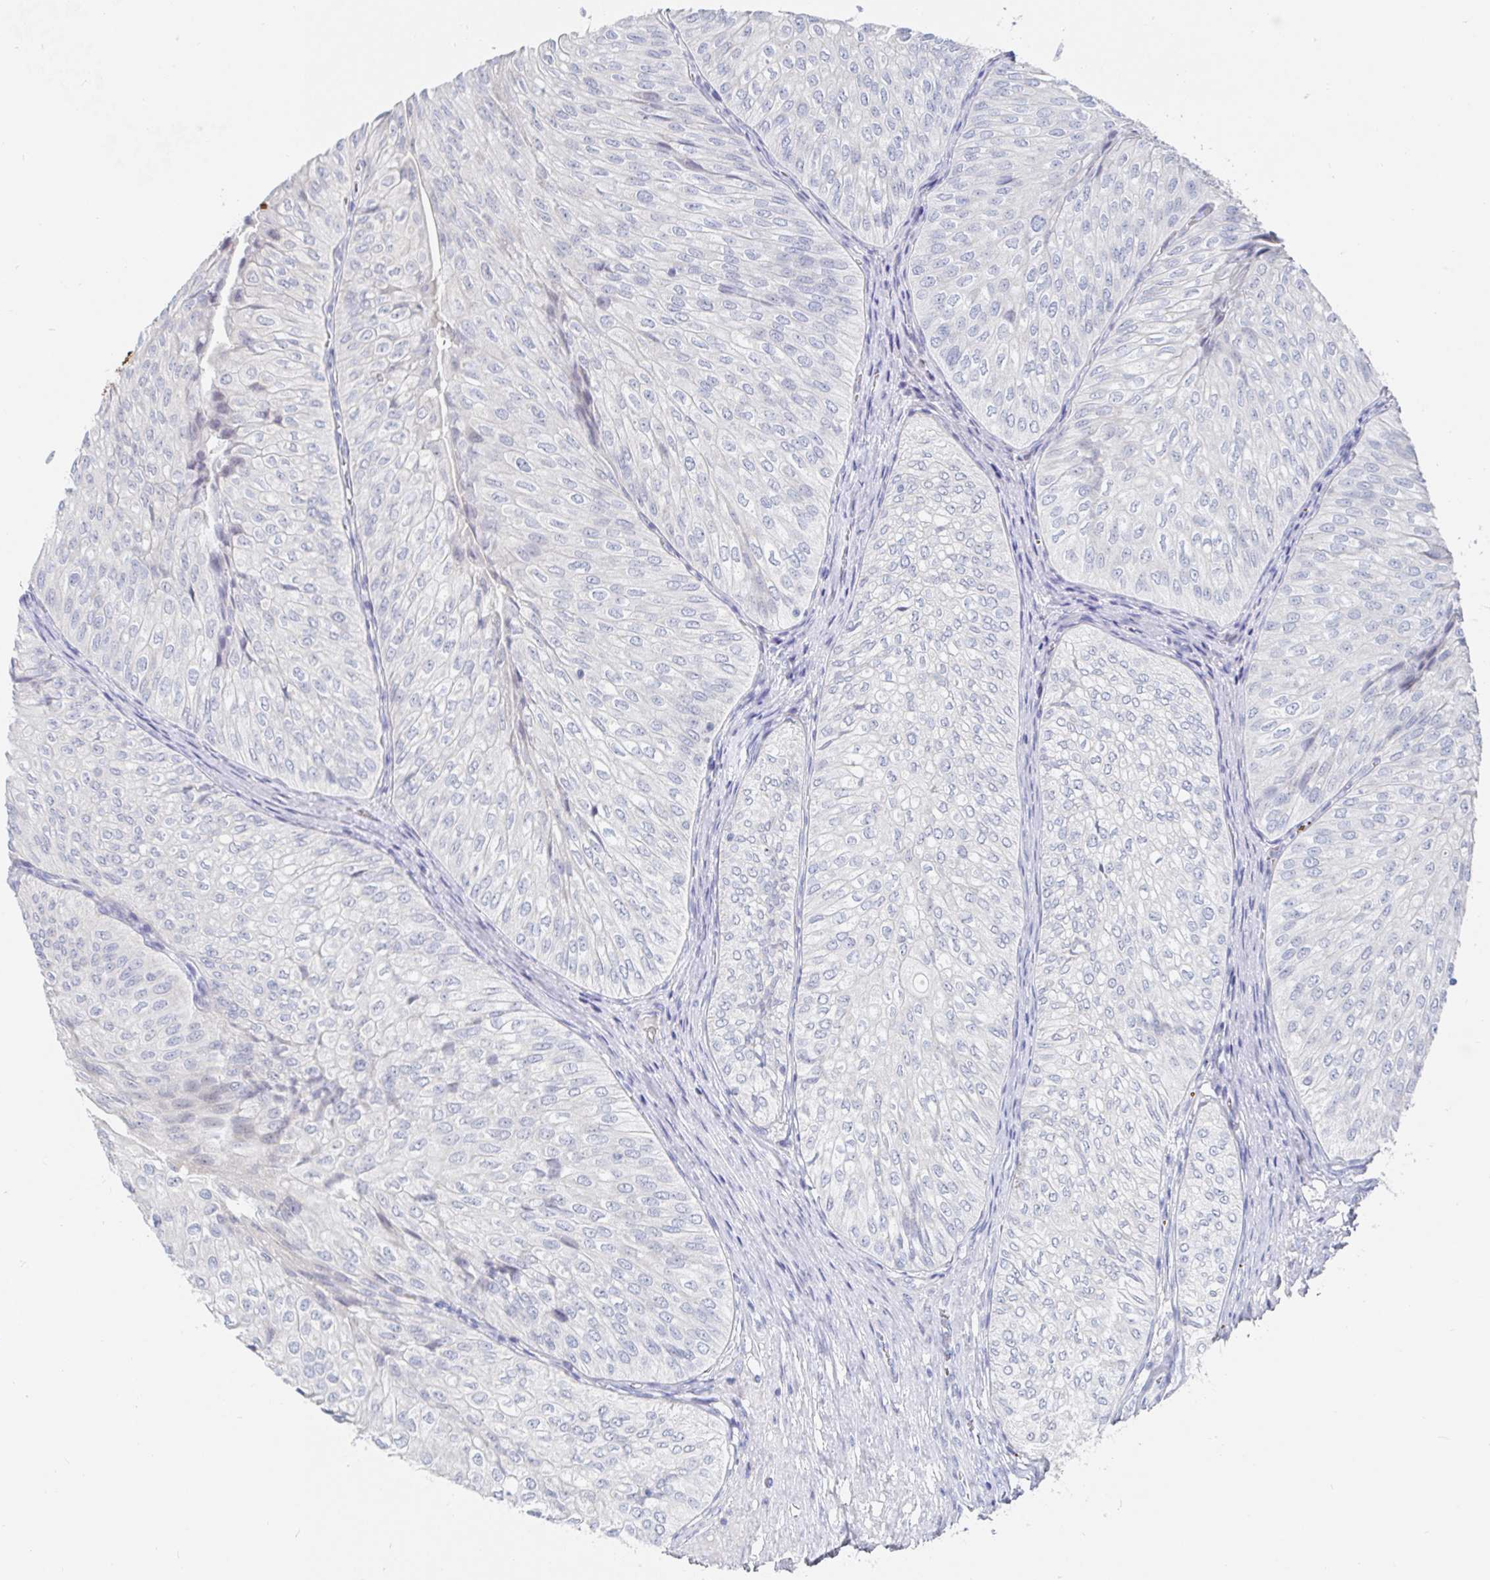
{"staining": {"intensity": "negative", "quantity": "none", "location": "none"}, "tissue": "urothelial cancer", "cell_type": "Tumor cells", "image_type": "cancer", "snomed": [{"axis": "morphology", "description": "Urothelial carcinoma, NOS"}, {"axis": "topography", "description": "Urinary bladder"}], "caption": "Immunohistochemistry of transitional cell carcinoma displays no positivity in tumor cells. The staining was performed using DAB to visualize the protein expression in brown, while the nuclei were stained in blue with hematoxylin (Magnification: 20x).", "gene": "ZNF430", "patient": {"sex": "male", "age": 62}}